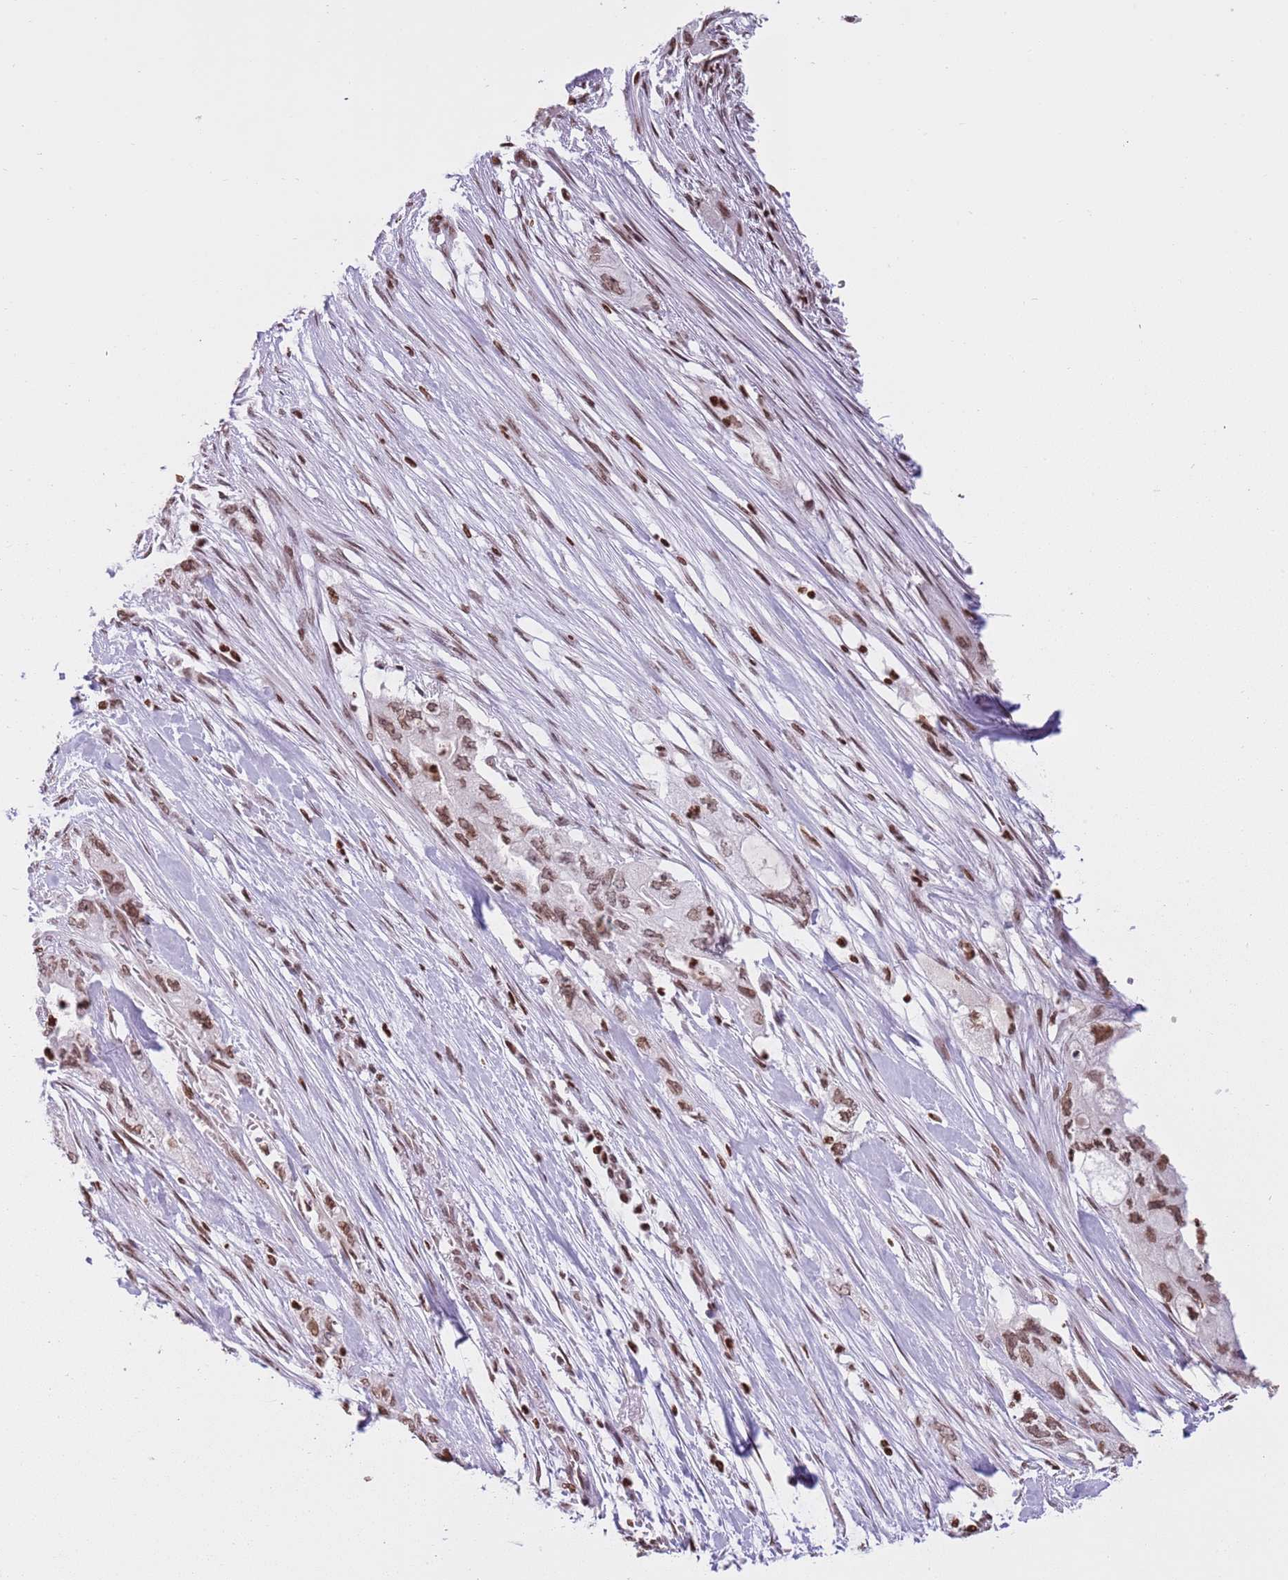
{"staining": {"intensity": "moderate", "quantity": "25%-75%", "location": "nuclear"}, "tissue": "pancreatic cancer", "cell_type": "Tumor cells", "image_type": "cancer", "snomed": [{"axis": "morphology", "description": "Adenocarcinoma, NOS"}, {"axis": "topography", "description": "Pancreas"}], "caption": "Brown immunohistochemical staining in human pancreatic adenocarcinoma displays moderate nuclear expression in approximately 25%-75% of tumor cells. (DAB IHC, brown staining for protein, blue staining for nuclei).", "gene": "KPNA3", "patient": {"sex": "female", "age": 73}}